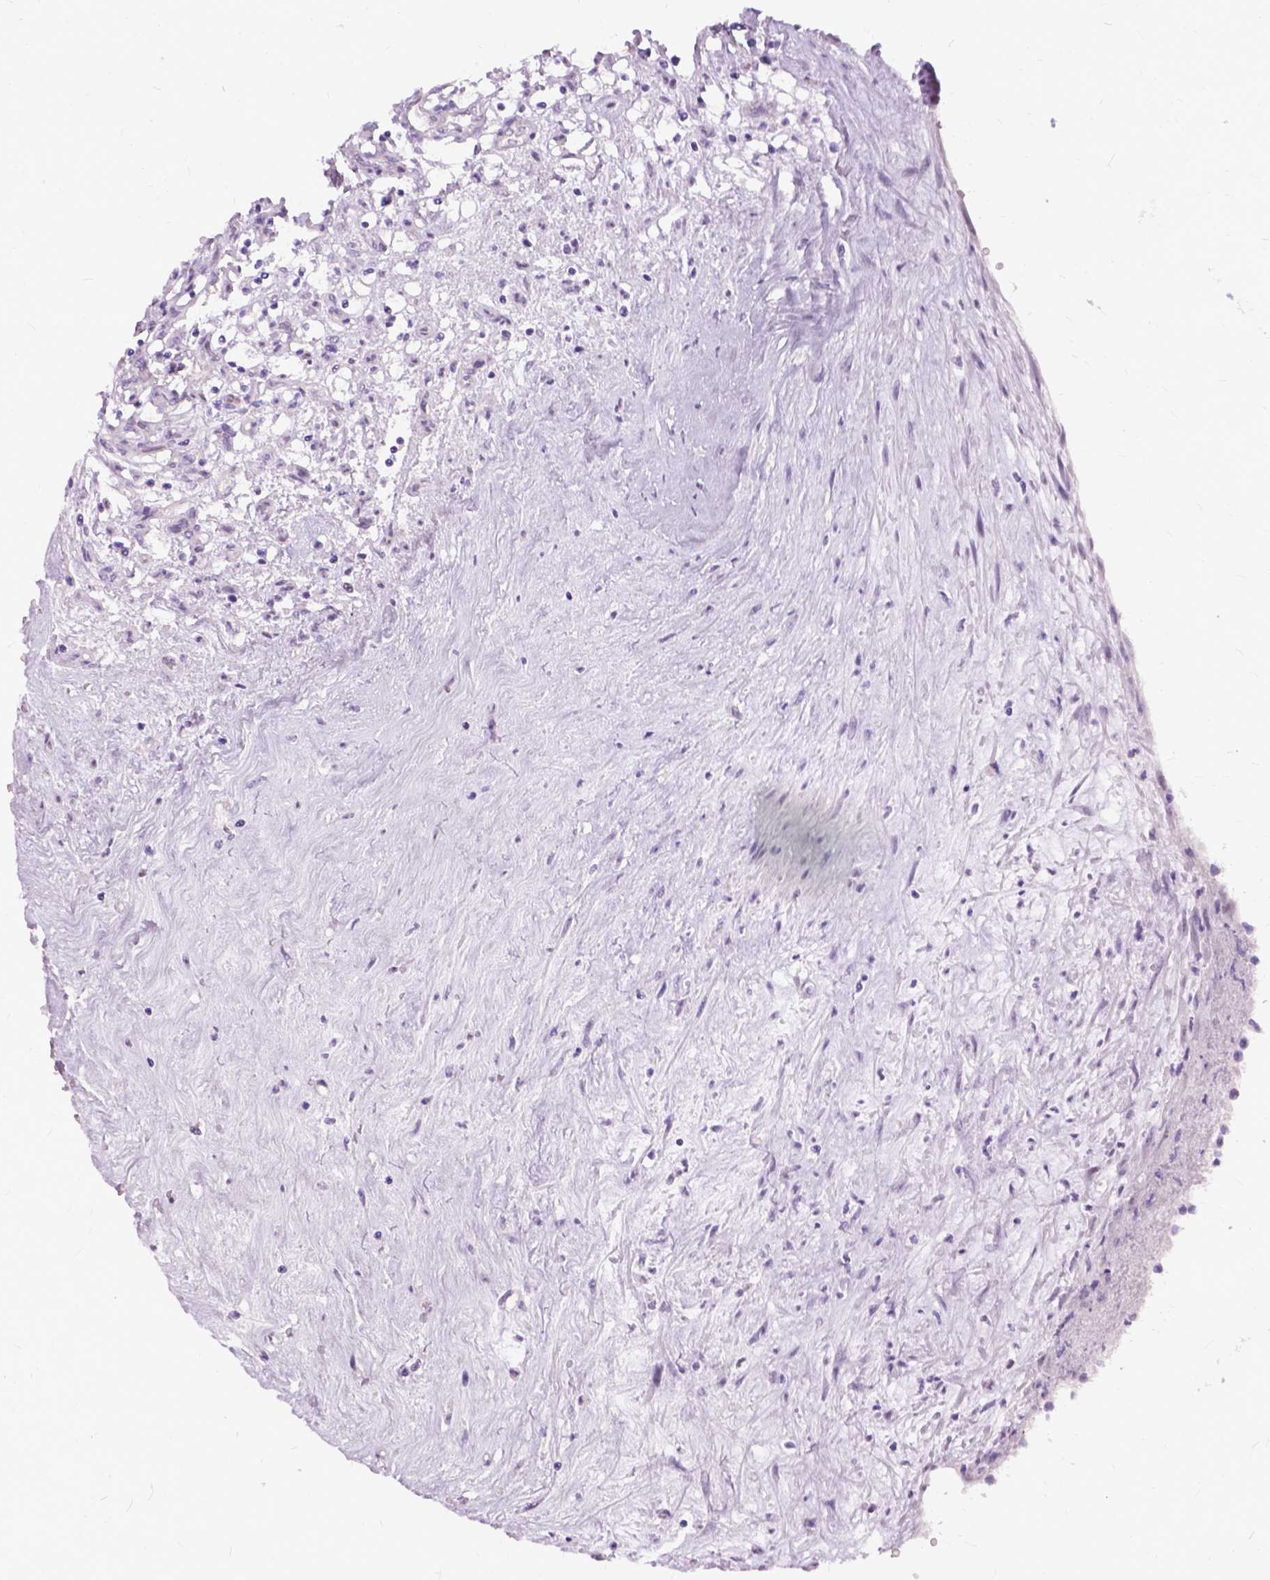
{"staining": {"intensity": "negative", "quantity": "none", "location": "none"}, "tissue": "renal cancer", "cell_type": "Tumor cells", "image_type": "cancer", "snomed": [{"axis": "morphology", "description": "Adenocarcinoma, NOS"}, {"axis": "topography", "description": "Kidney"}], "caption": "Immunohistochemistry (IHC) image of renal cancer stained for a protein (brown), which exhibits no expression in tumor cells.", "gene": "PROB1", "patient": {"sex": "female", "age": 69}}